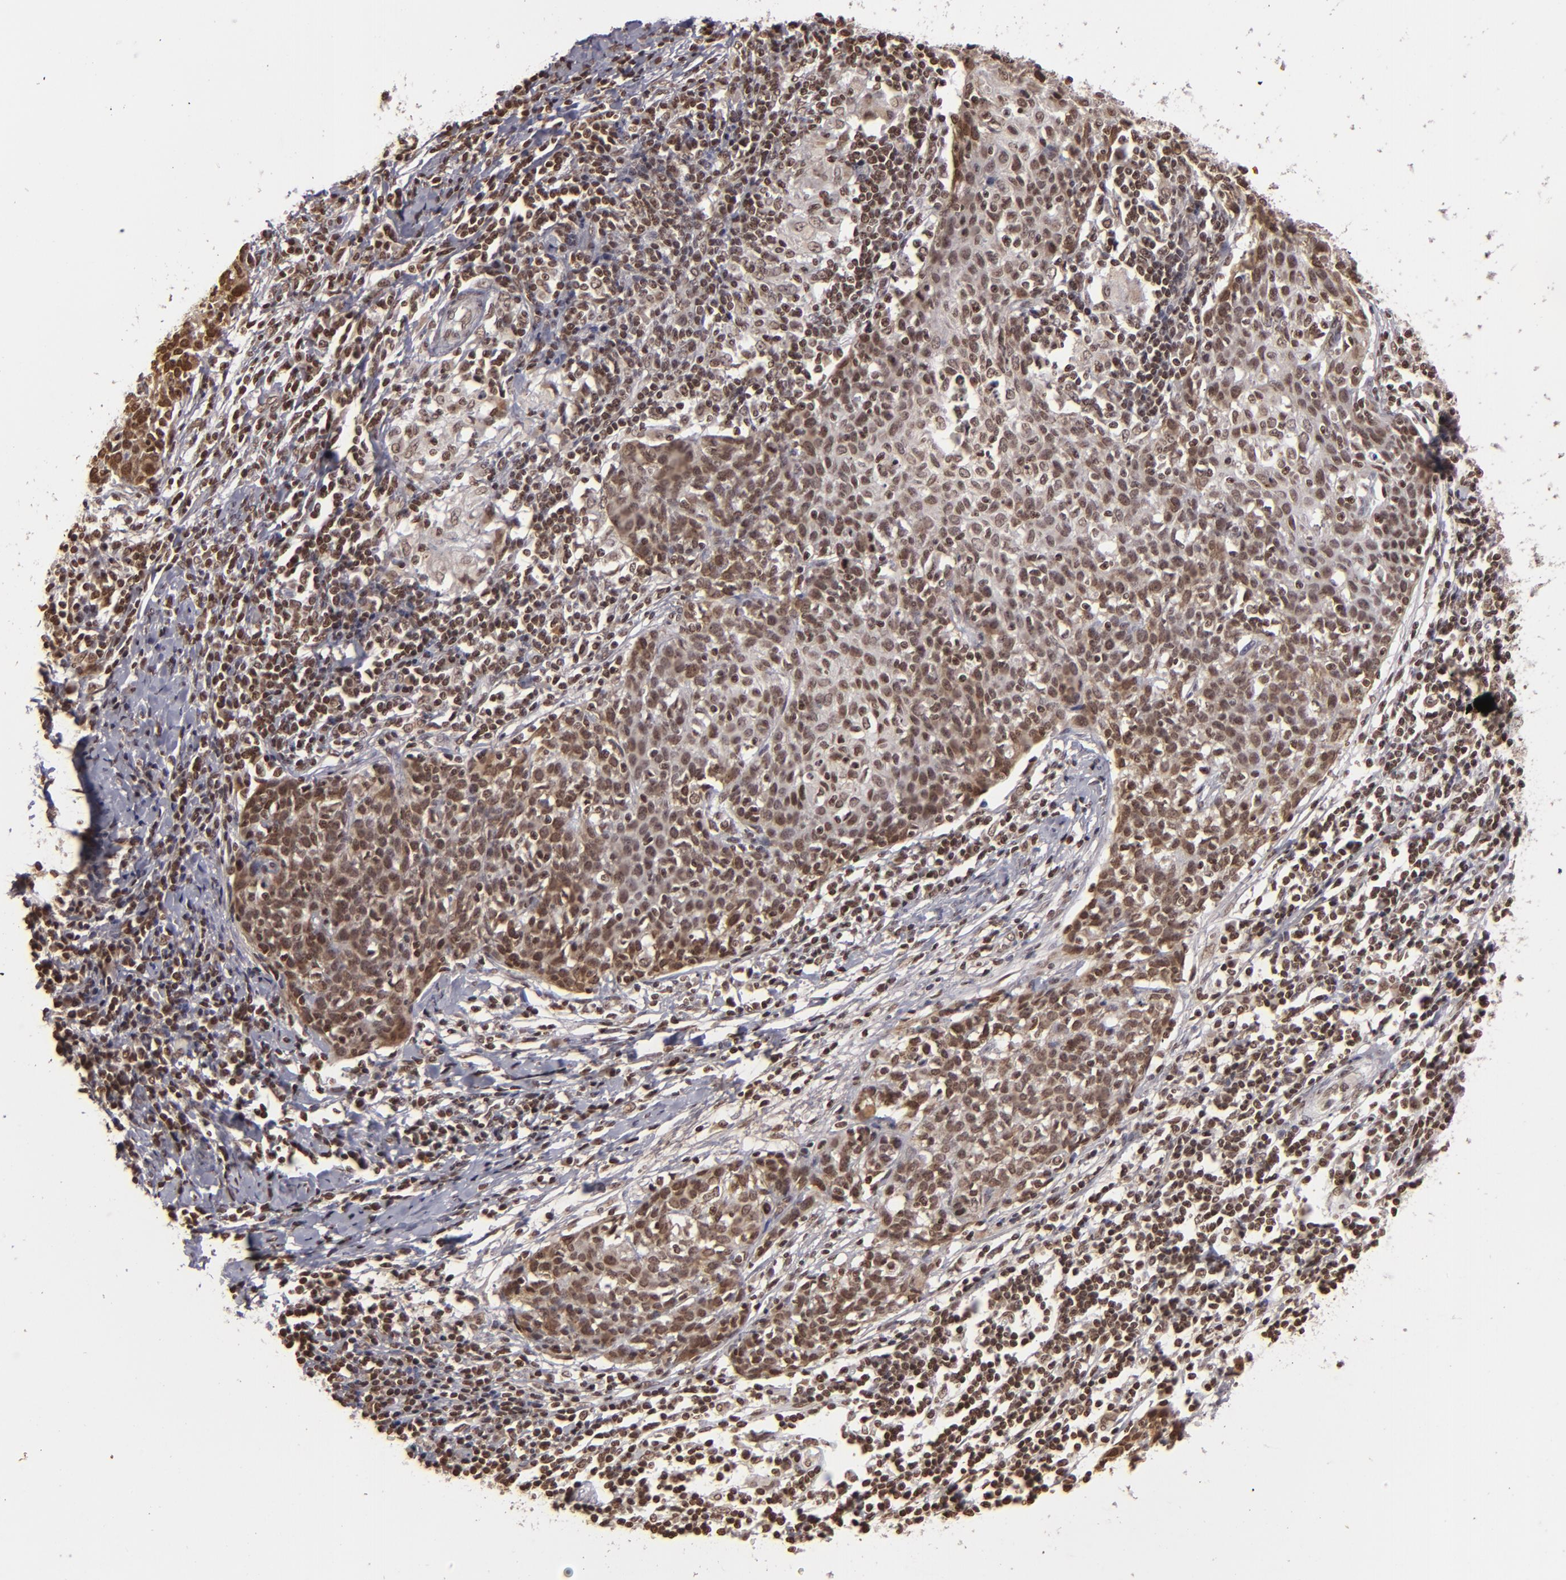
{"staining": {"intensity": "moderate", "quantity": "25%-75%", "location": "nuclear"}, "tissue": "cervical cancer", "cell_type": "Tumor cells", "image_type": "cancer", "snomed": [{"axis": "morphology", "description": "Squamous cell carcinoma, NOS"}, {"axis": "topography", "description": "Cervix"}], "caption": "Human cervical squamous cell carcinoma stained with a protein marker shows moderate staining in tumor cells.", "gene": "CUL3", "patient": {"sex": "female", "age": 38}}